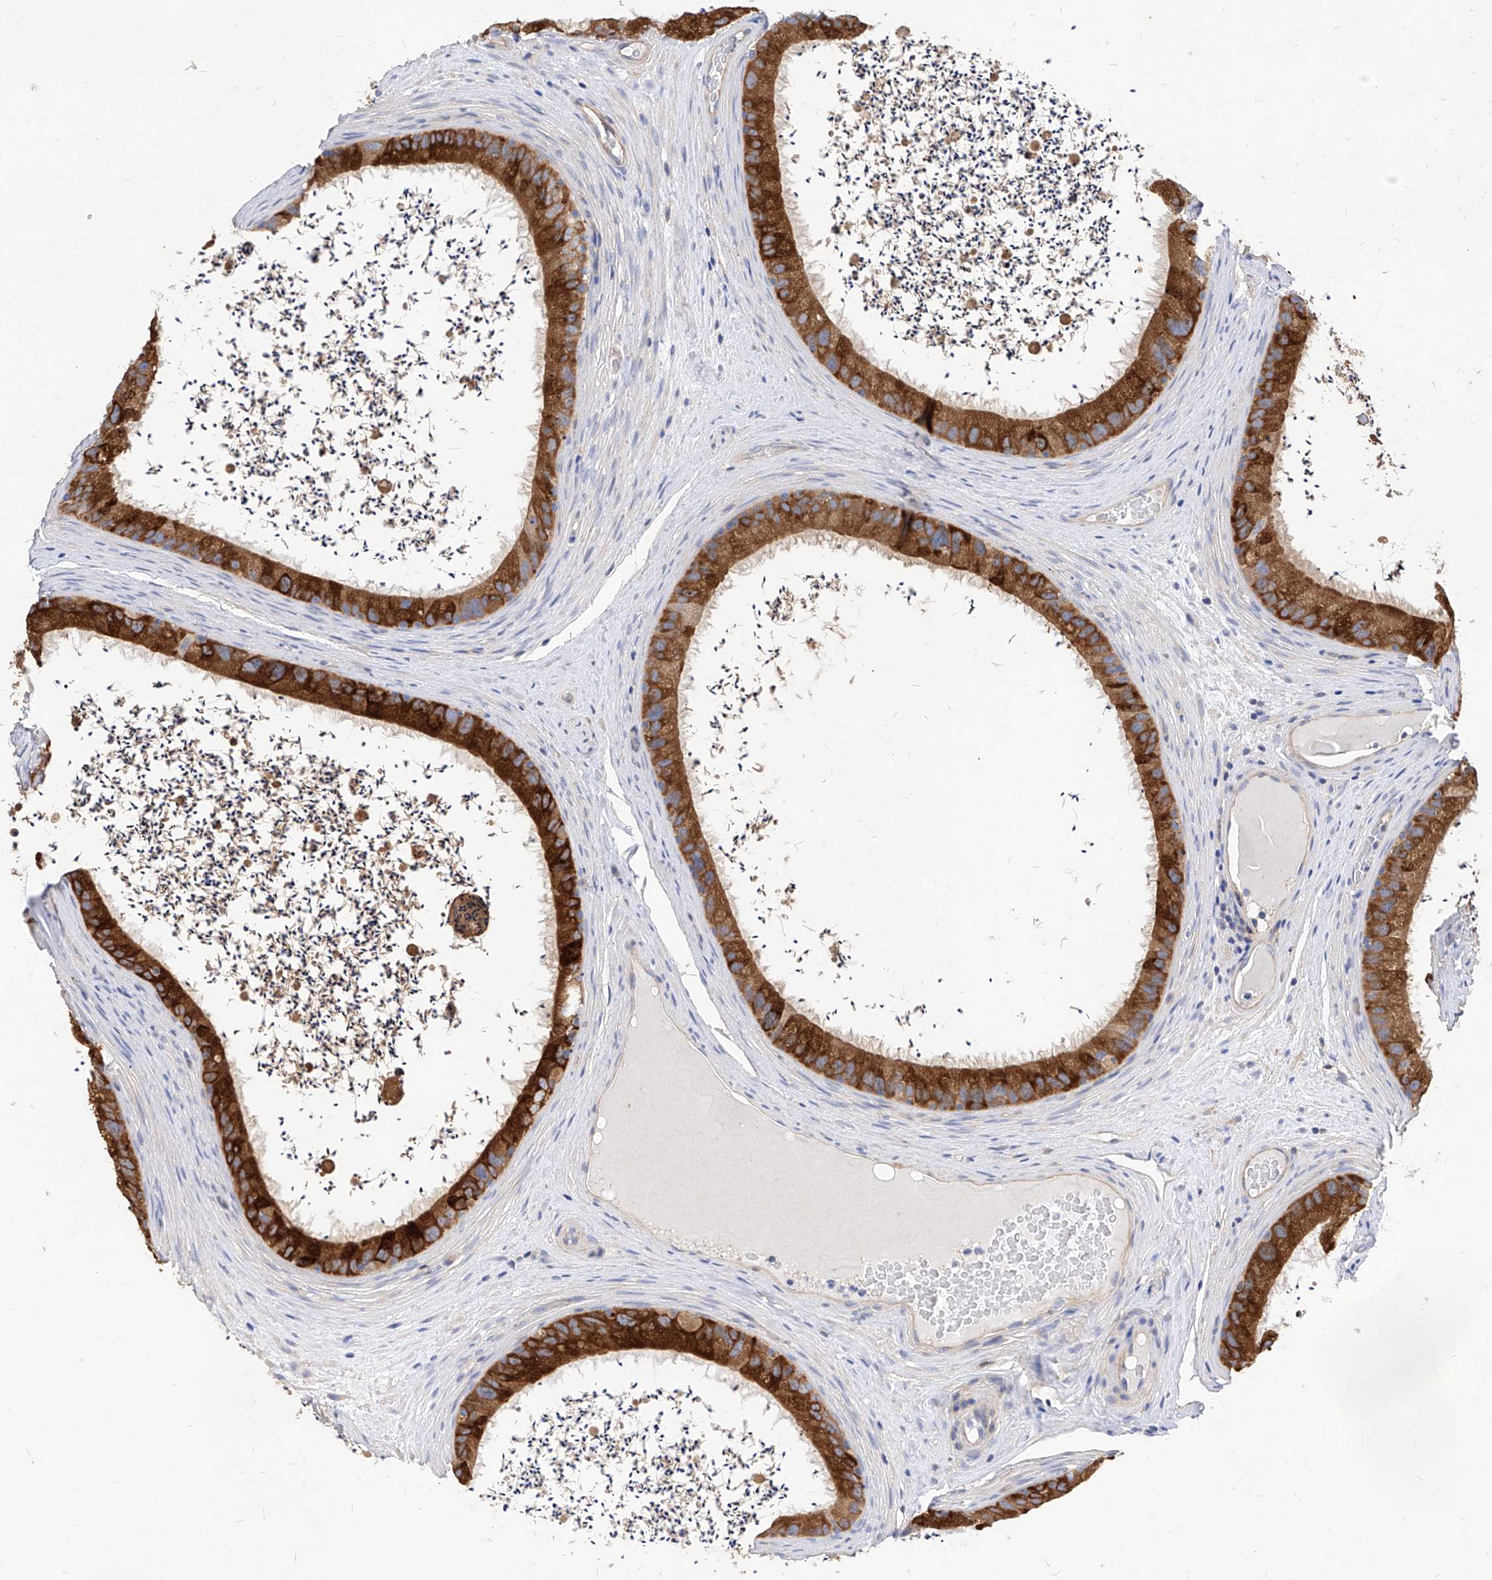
{"staining": {"intensity": "strong", "quantity": ">75%", "location": "cytoplasmic/membranous"}, "tissue": "epididymis", "cell_type": "Glandular cells", "image_type": "normal", "snomed": [{"axis": "morphology", "description": "Normal tissue, NOS"}, {"axis": "topography", "description": "Epididymis, spermatic cord, NOS"}], "caption": "Immunohistochemistry of normal human epididymis shows high levels of strong cytoplasmic/membranous positivity in about >75% of glandular cells.", "gene": "SCGB2A1", "patient": {"sex": "male", "age": 50}}